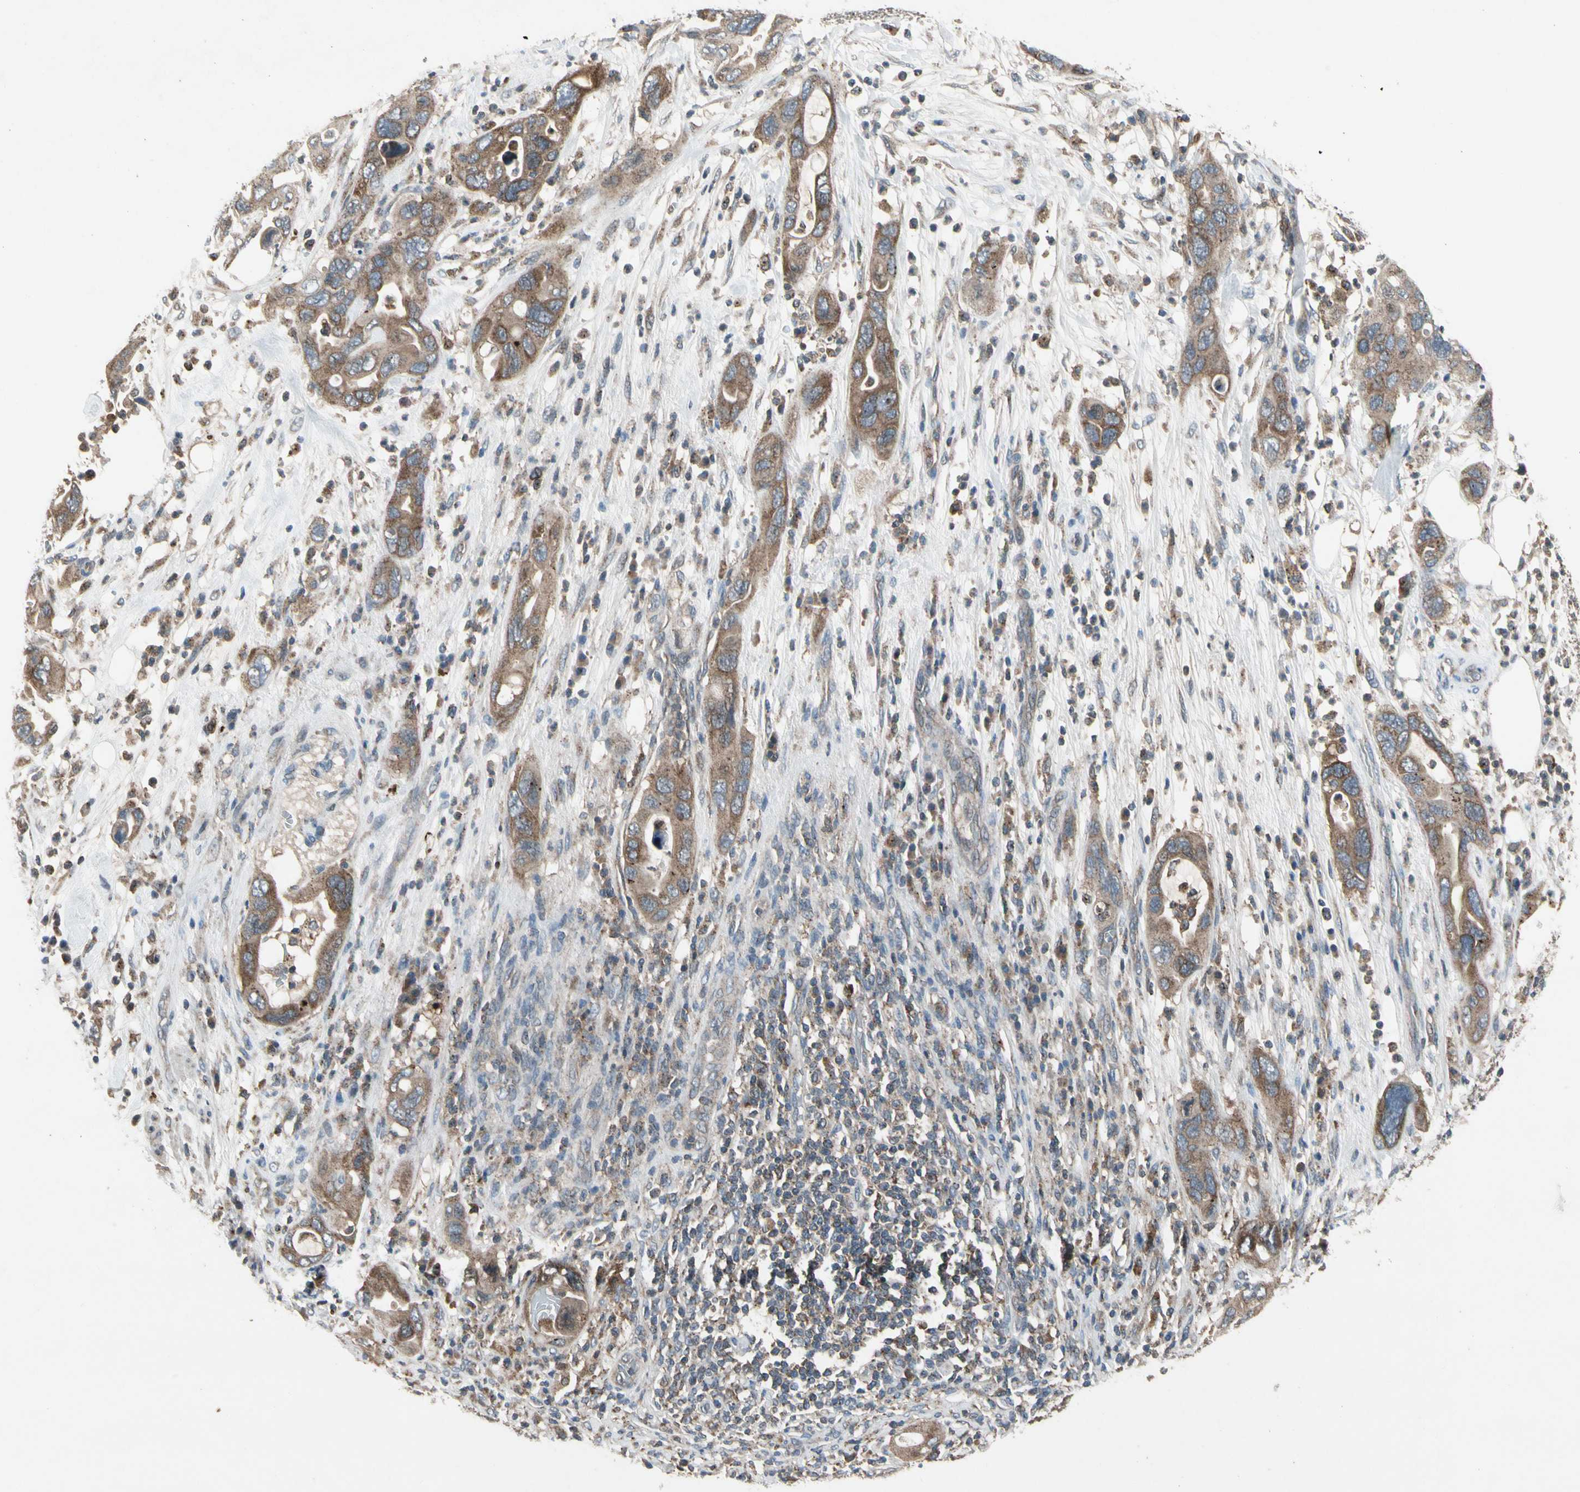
{"staining": {"intensity": "moderate", "quantity": ">75%", "location": "cytoplasmic/membranous"}, "tissue": "pancreatic cancer", "cell_type": "Tumor cells", "image_type": "cancer", "snomed": [{"axis": "morphology", "description": "Adenocarcinoma, NOS"}, {"axis": "topography", "description": "Pancreas"}], "caption": "Pancreatic cancer (adenocarcinoma) tissue demonstrates moderate cytoplasmic/membranous positivity in approximately >75% of tumor cells", "gene": "NMI", "patient": {"sex": "female", "age": 71}}